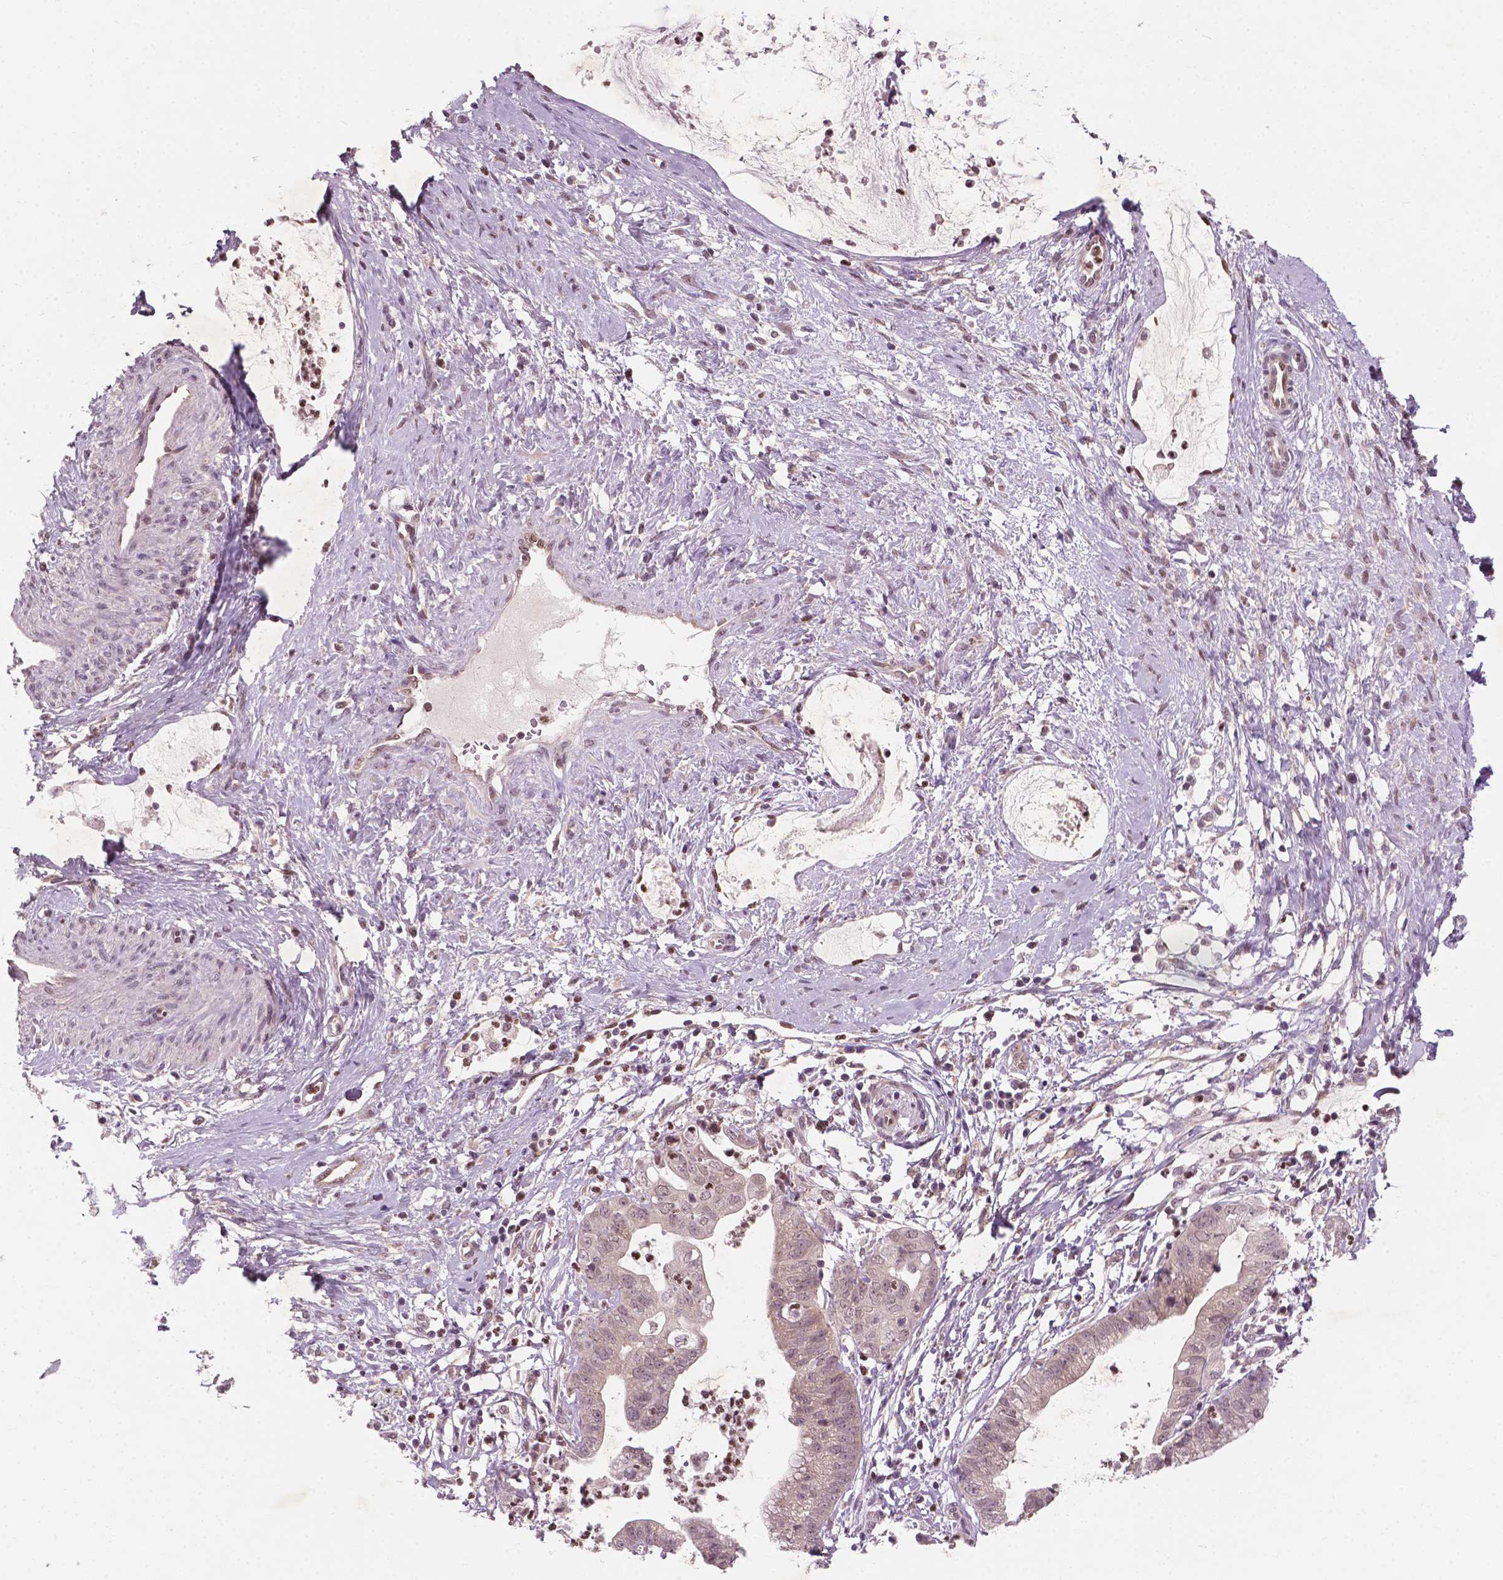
{"staining": {"intensity": "negative", "quantity": "none", "location": "none"}, "tissue": "cervical cancer", "cell_type": "Tumor cells", "image_type": "cancer", "snomed": [{"axis": "morphology", "description": "Normal tissue, NOS"}, {"axis": "morphology", "description": "Adenocarcinoma, NOS"}, {"axis": "topography", "description": "Cervix"}], "caption": "A photomicrograph of cervical cancer (adenocarcinoma) stained for a protein shows no brown staining in tumor cells.", "gene": "NFAT5", "patient": {"sex": "female", "age": 38}}